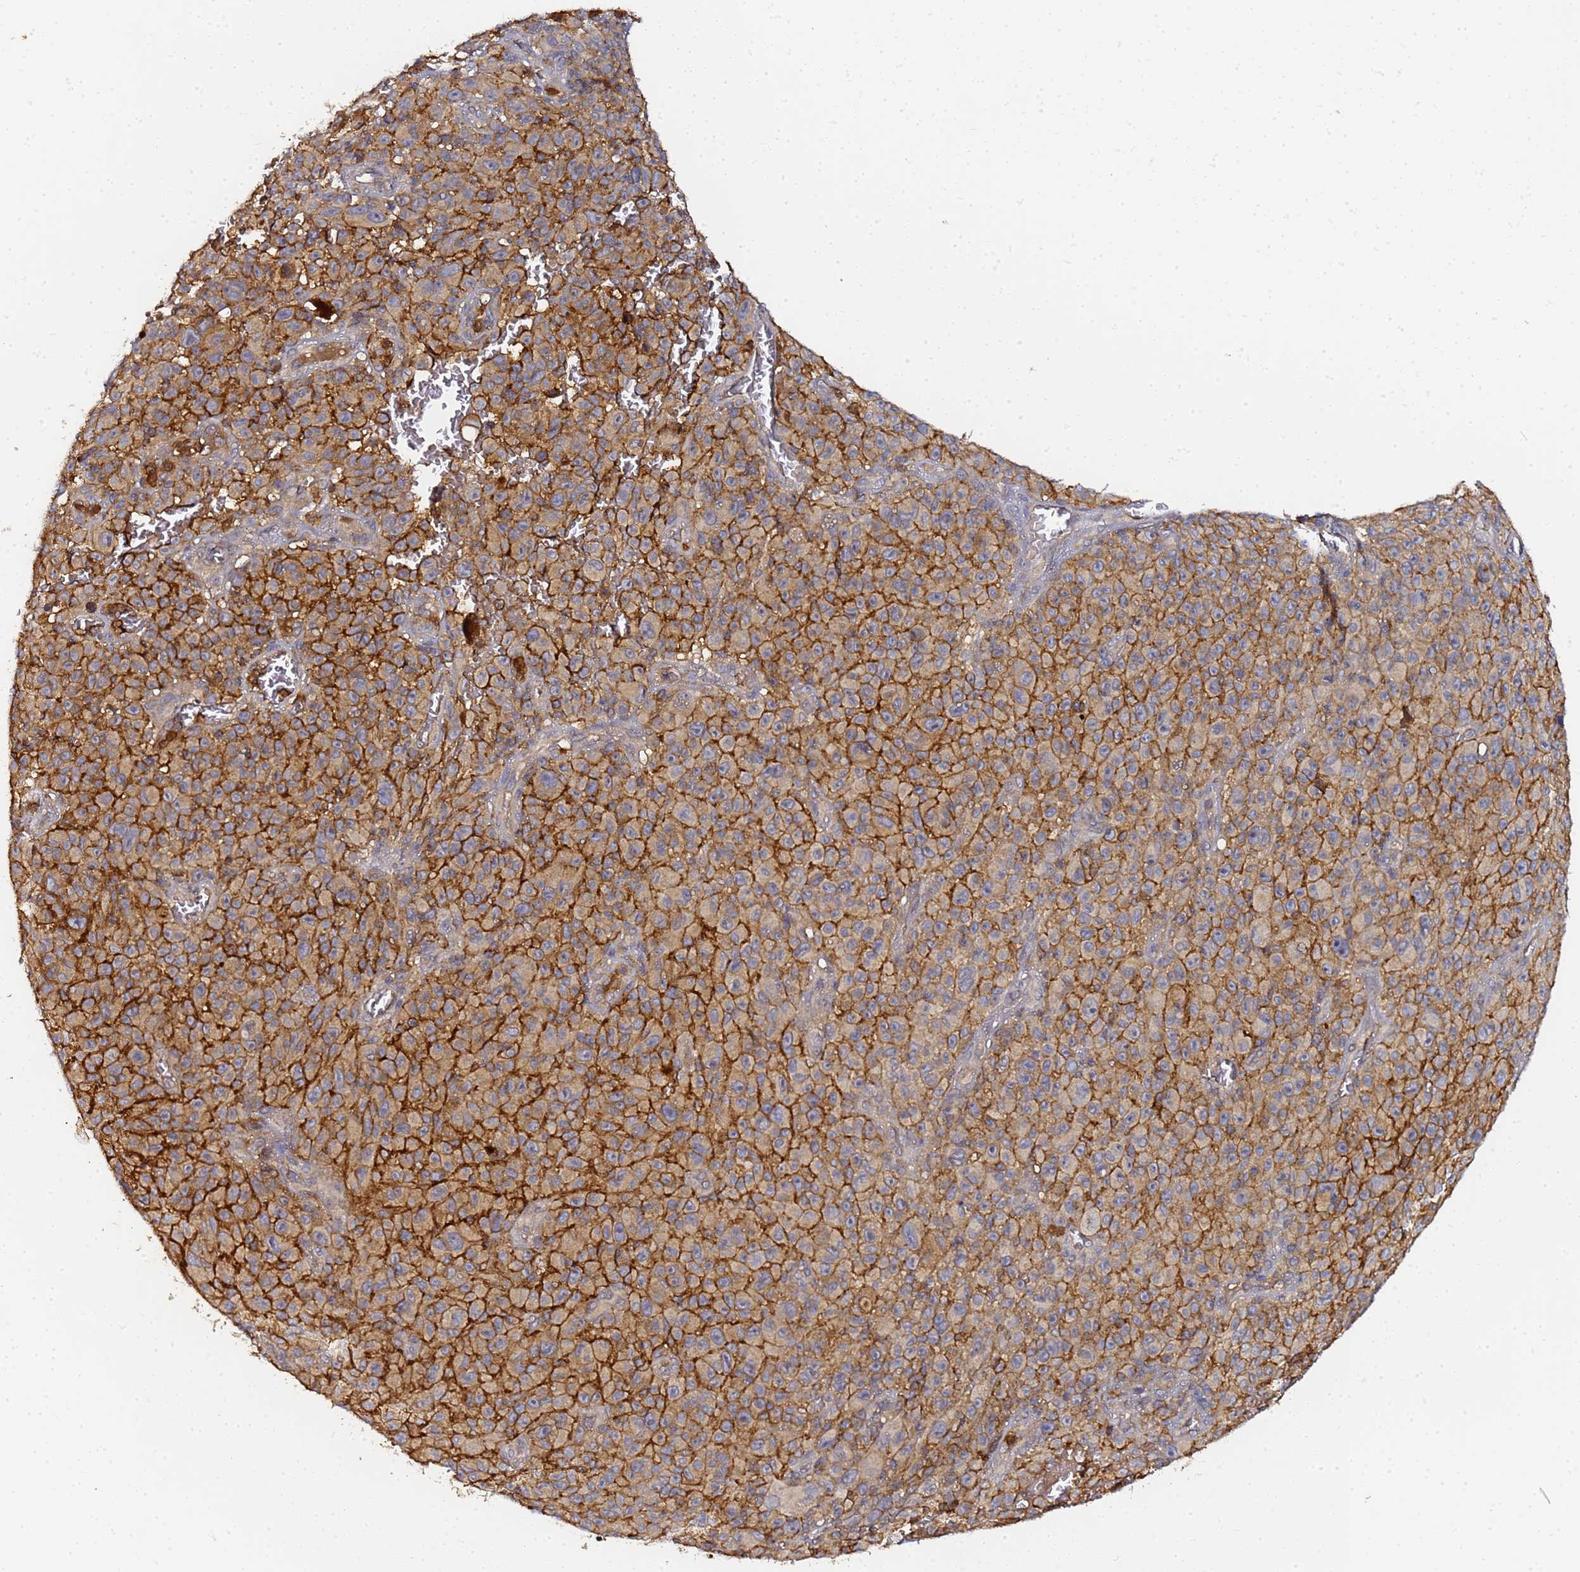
{"staining": {"intensity": "moderate", "quantity": ">75%", "location": "cytoplasmic/membranous"}, "tissue": "melanoma", "cell_type": "Tumor cells", "image_type": "cancer", "snomed": [{"axis": "morphology", "description": "Malignant melanoma, NOS"}, {"axis": "topography", "description": "Skin"}], "caption": "There is medium levels of moderate cytoplasmic/membranous expression in tumor cells of melanoma, as demonstrated by immunohistochemical staining (brown color).", "gene": "LRRC69", "patient": {"sex": "female", "age": 82}}